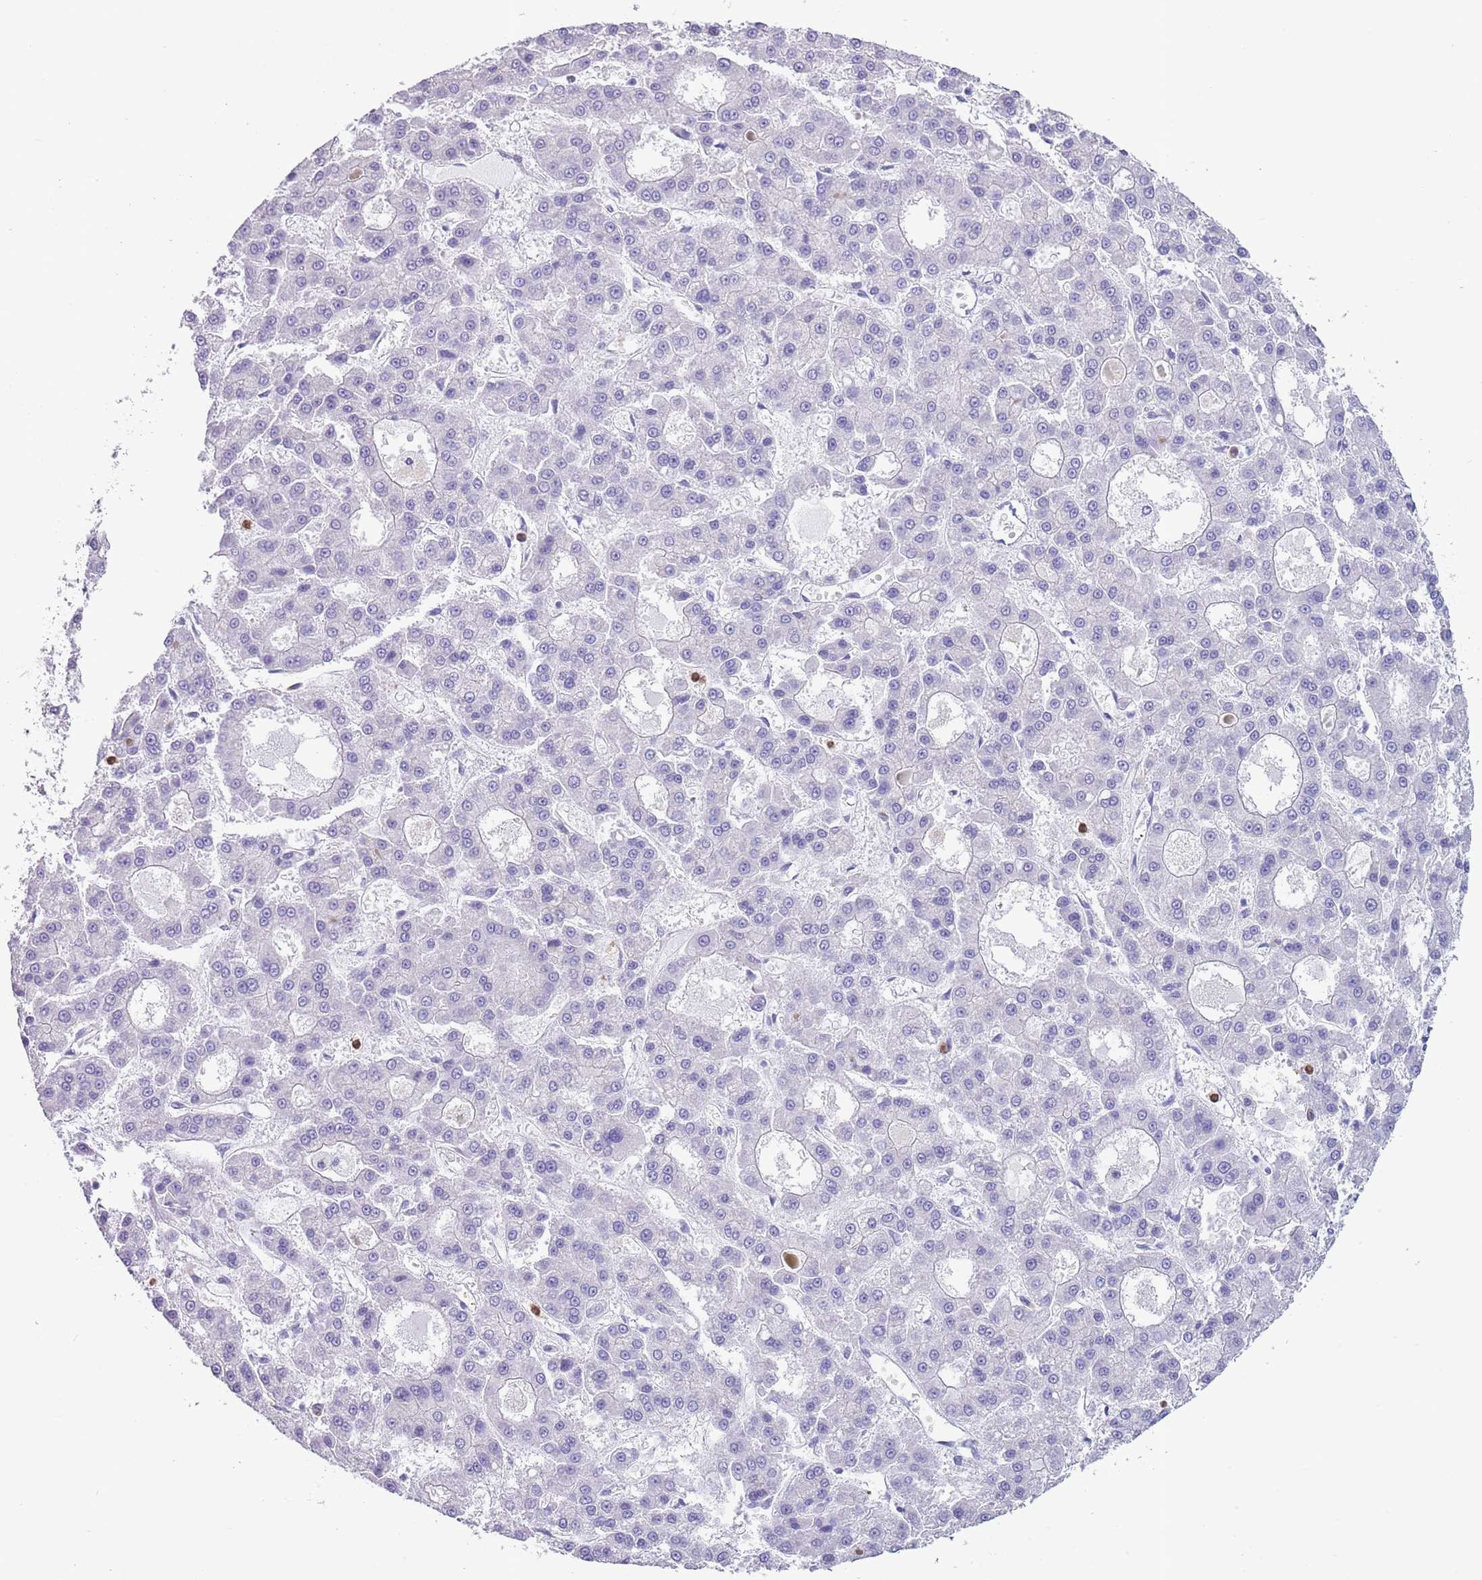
{"staining": {"intensity": "negative", "quantity": "none", "location": "none"}, "tissue": "liver cancer", "cell_type": "Tumor cells", "image_type": "cancer", "snomed": [{"axis": "morphology", "description": "Carcinoma, Hepatocellular, NOS"}, {"axis": "topography", "description": "Liver"}], "caption": "The histopathology image exhibits no significant staining in tumor cells of liver cancer (hepatocellular carcinoma). (Immunohistochemistry (ihc), brightfield microscopy, high magnification).", "gene": "ZFP2", "patient": {"sex": "male", "age": 70}}